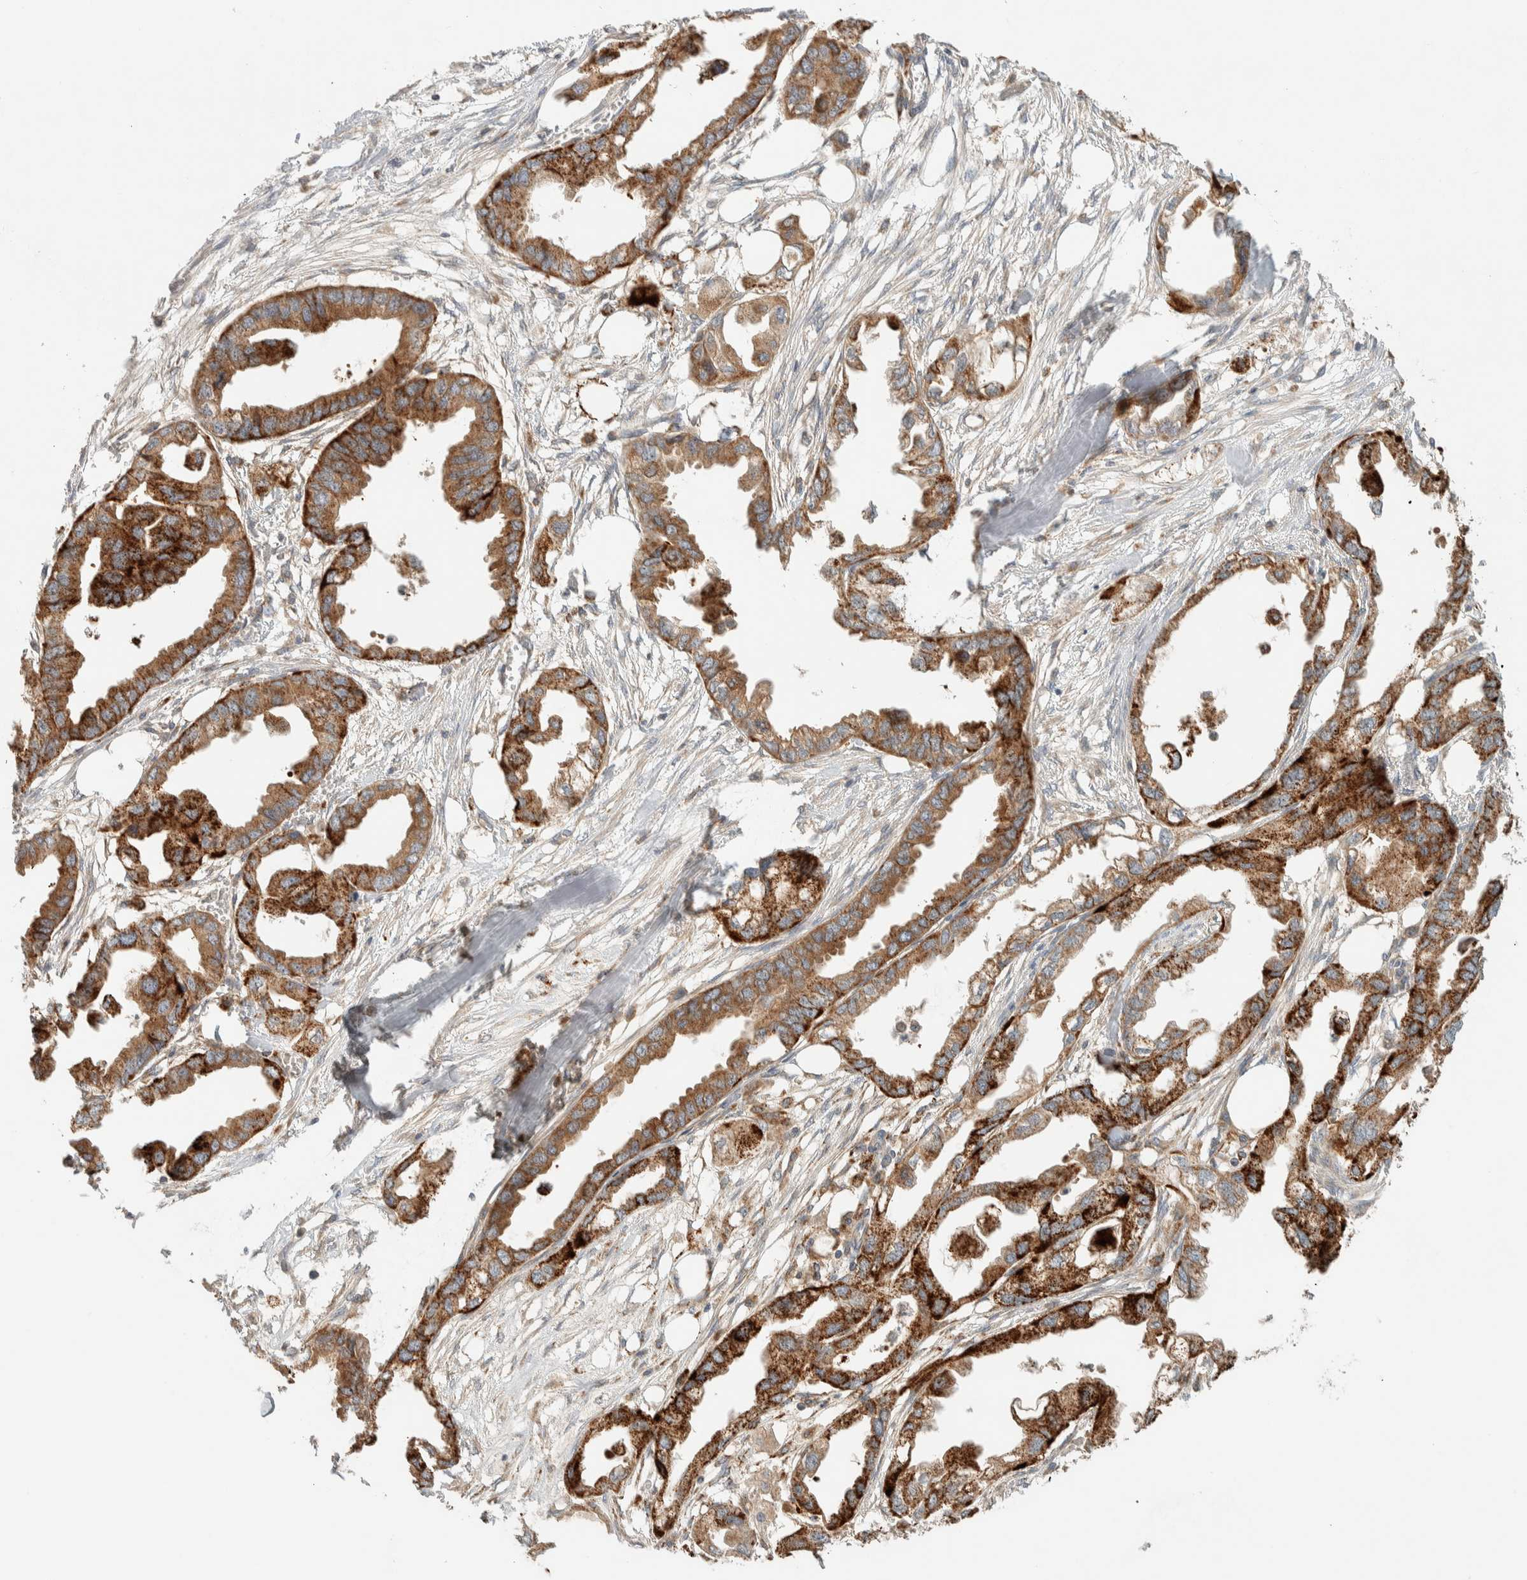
{"staining": {"intensity": "strong", "quantity": ">75%", "location": "cytoplasmic/membranous"}, "tissue": "endometrial cancer", "cell_type": "Tumor cells", "image_type": "cancer", "snomed": [{"axis": "morphology", "description": "Adenocarcinoma, NOS"}, {"axis": "morphology", "description": "Adenocarcinoma, metastatic, NOS"}, {"axis": "topography", "description": "Adipose tissue"}, {"axis": "topography", "description": "Endometrium"}], "caption": "Endometrial metastatic adenocarcinoma stained for a protein displays strong cytoplasmic/membranous positivity in tumor cells. The staining was performed using DAB, with brown indicating positive protein expression. Nuclei are stained blue with hematoxylin.", "gene": "FAM167A", "patient": {"sex": "female", "age": 67}}